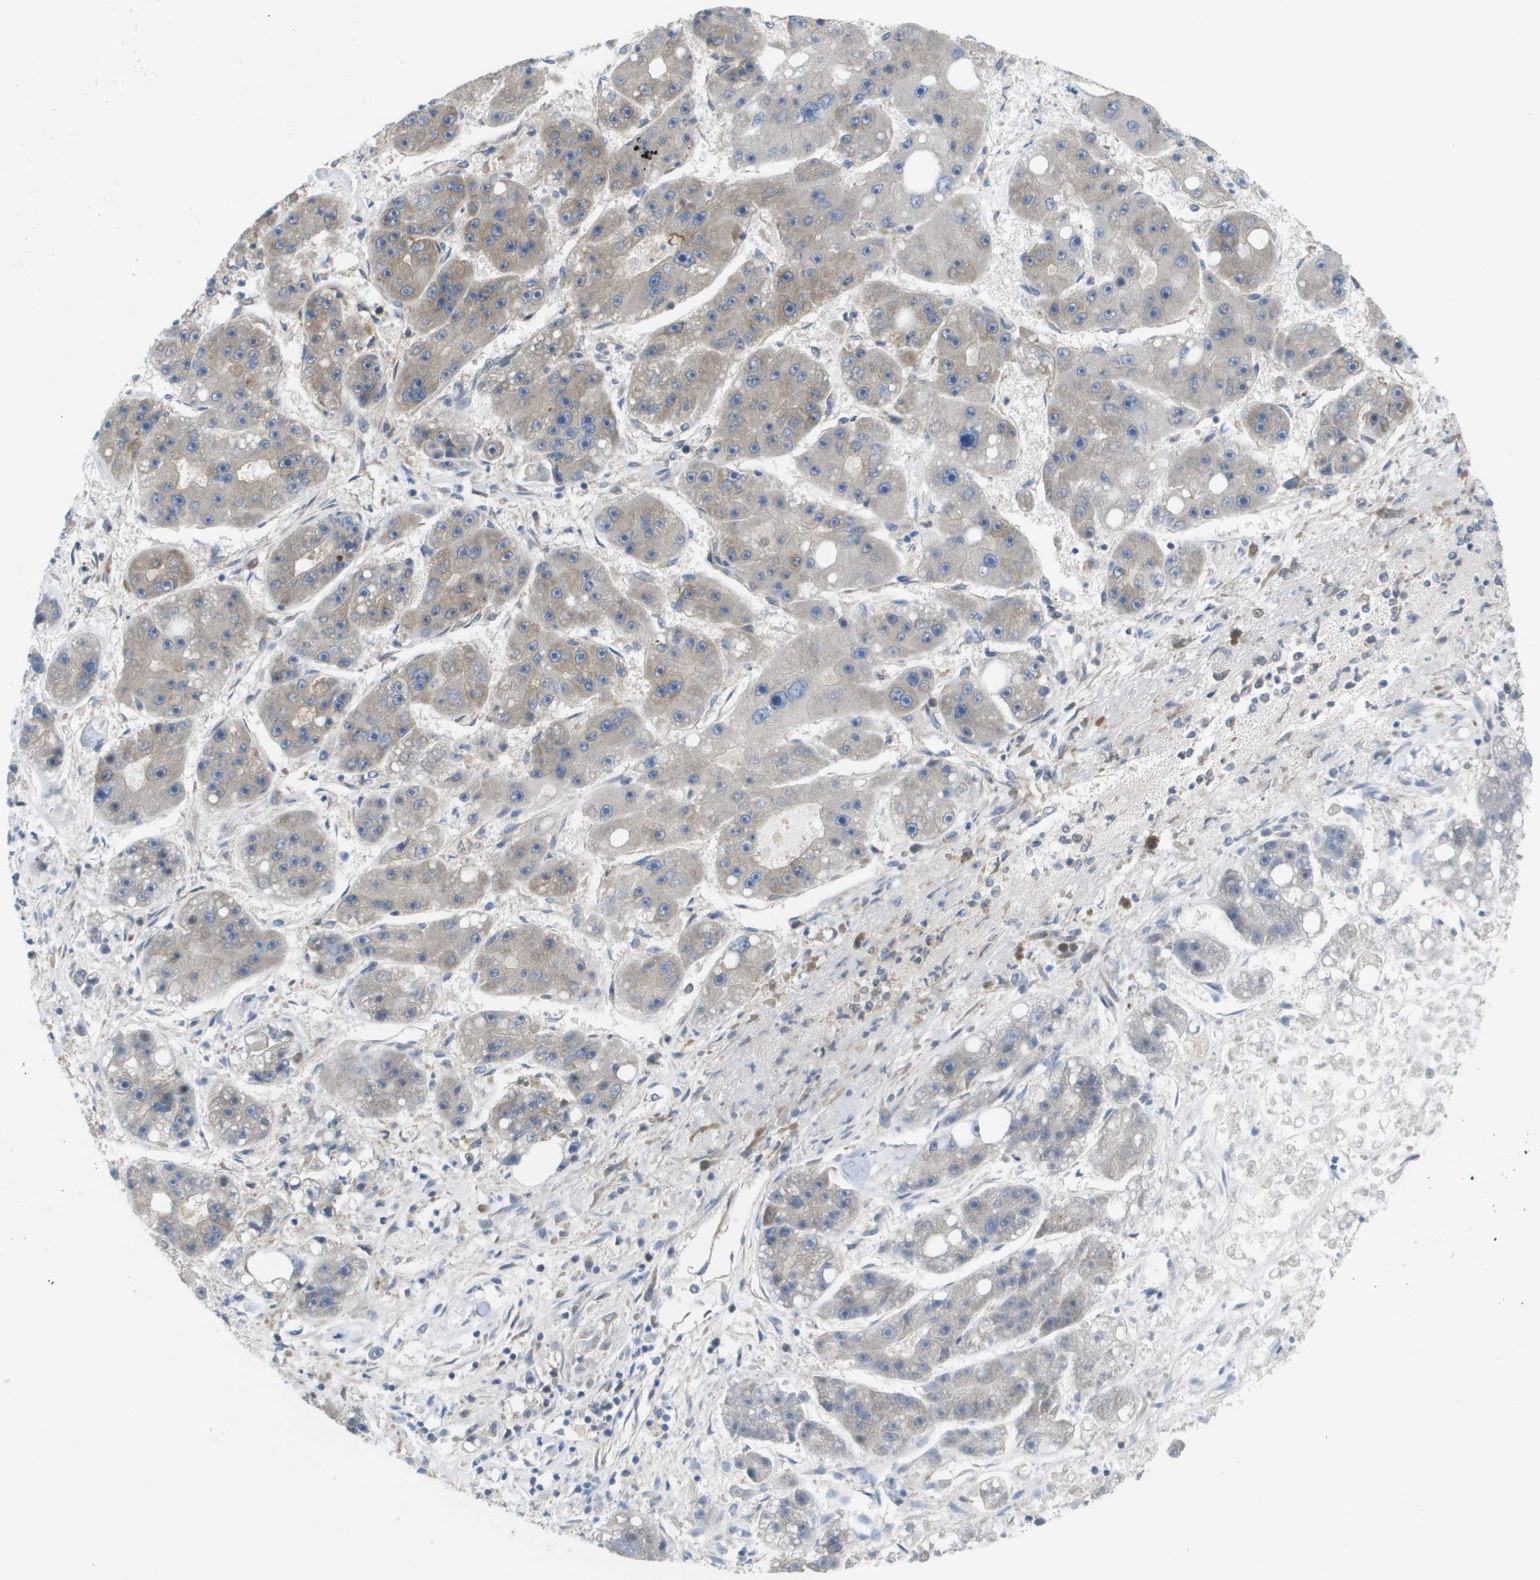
{"staining": {"intensity": "weak", "quantity": "<25%", "location": "cytoplasmic/membranous"}, "tissue": "liver cancer", "cell_type": "Tumor cells", "image_type": "cancer", "snomed": [{"axis": "morphology", "description": "Carcinoma, Hepatocellular, NOS"}, {"axis": "topography", "description": "Liver"}], "caption": "An image of human liver hepatocellular carcinoma is negative for staining in tumor cells.", "gene": "EIF4G2", "patient": {"sex": "female", "age": 61}}